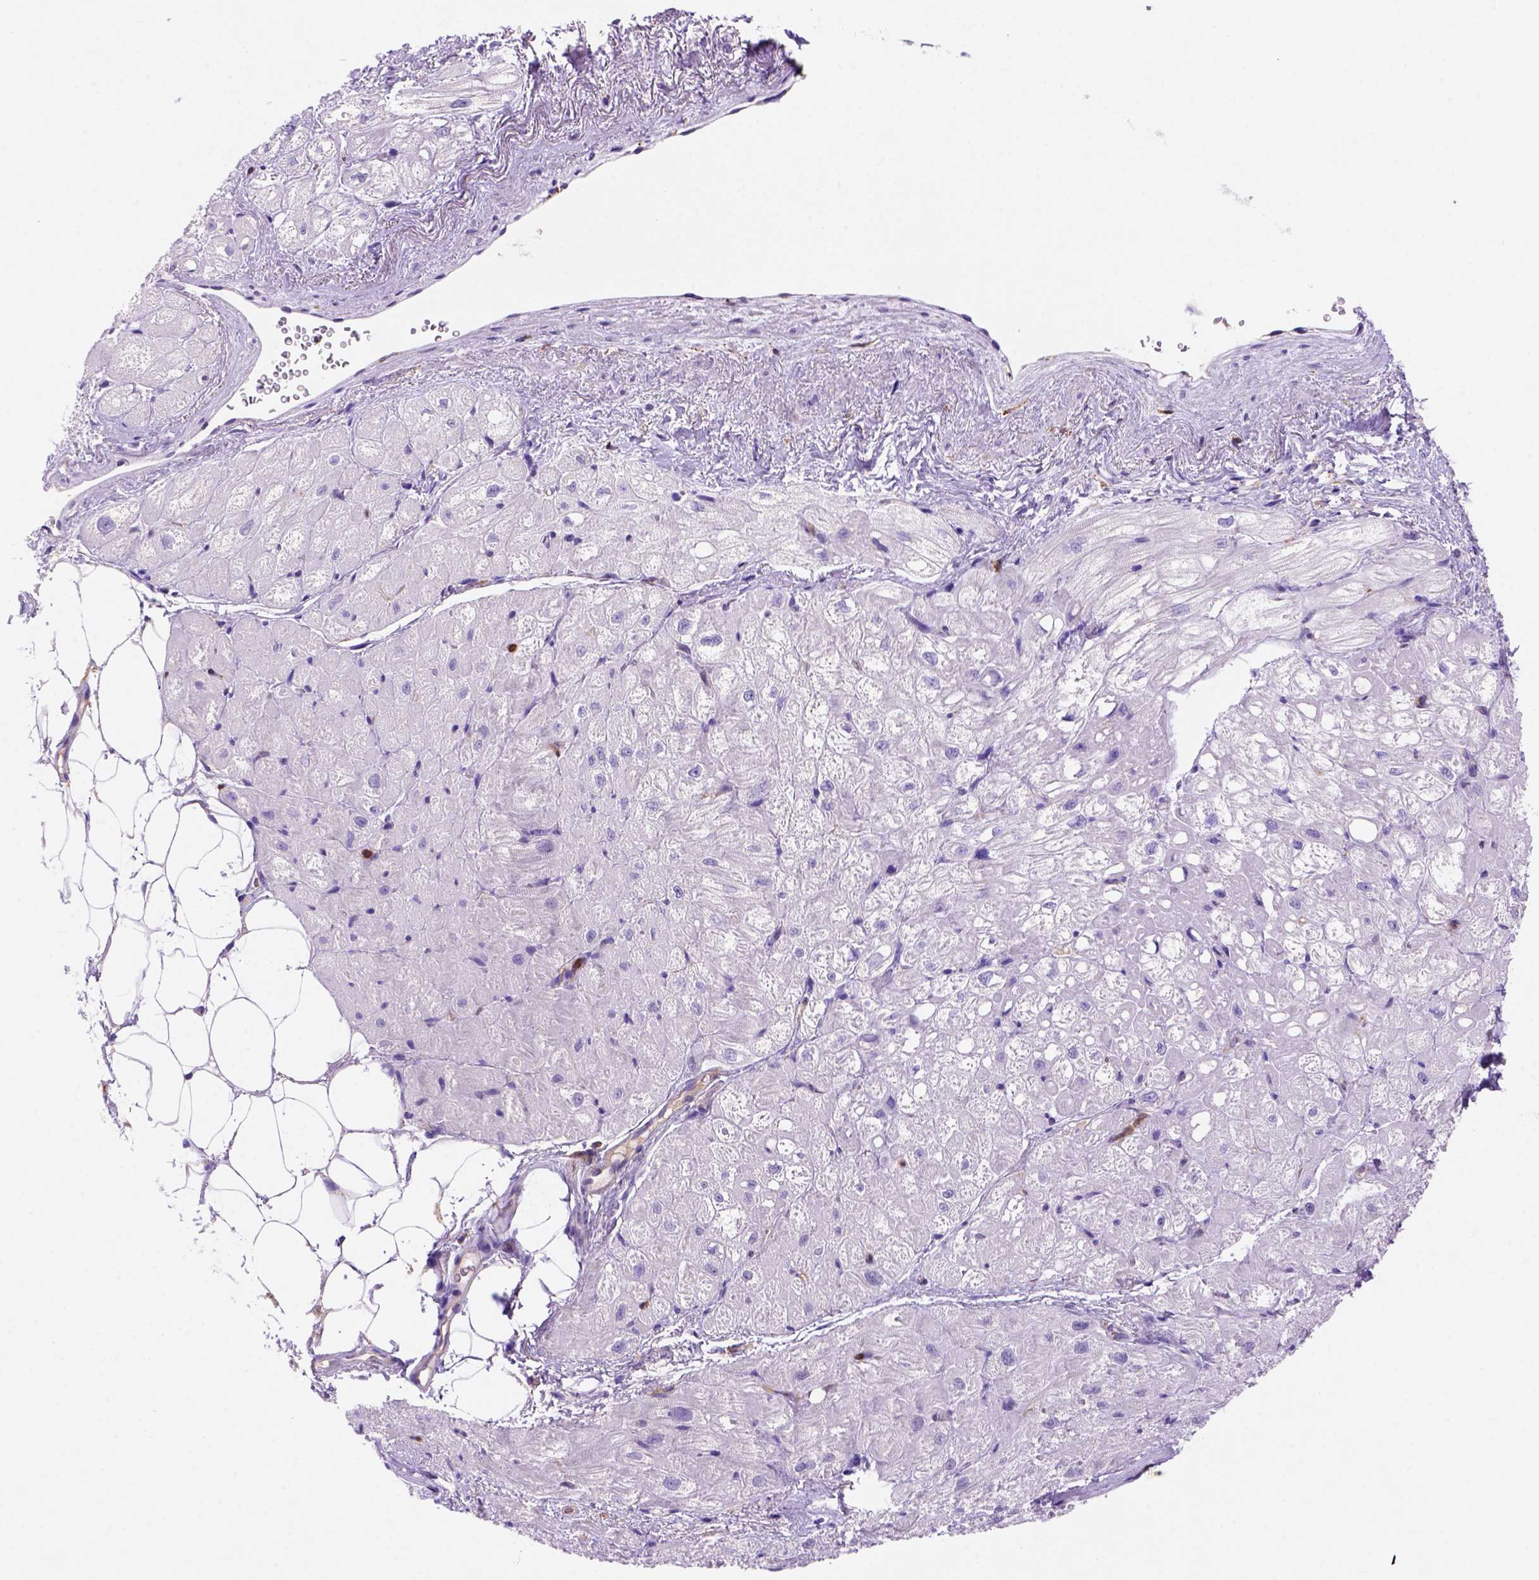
{"staining": {"intensity": "negative", "quantity": "none", "location": "none"}, "tissue": "heart muscle", "cell_type": "Cardiomyocytes", "image_type": "normal", "snomed": [{"axis": "morphology", "description": "Normal tissue, NOS"}, {"axis": "topography", "description": "Heart"}], "caption": "Immunohistochemical staining of benign heart muscle reveals no significant staining in cardiomyocytes.", "gene": "INPP5D", "patient": {"sex": "female", "age": 69}}